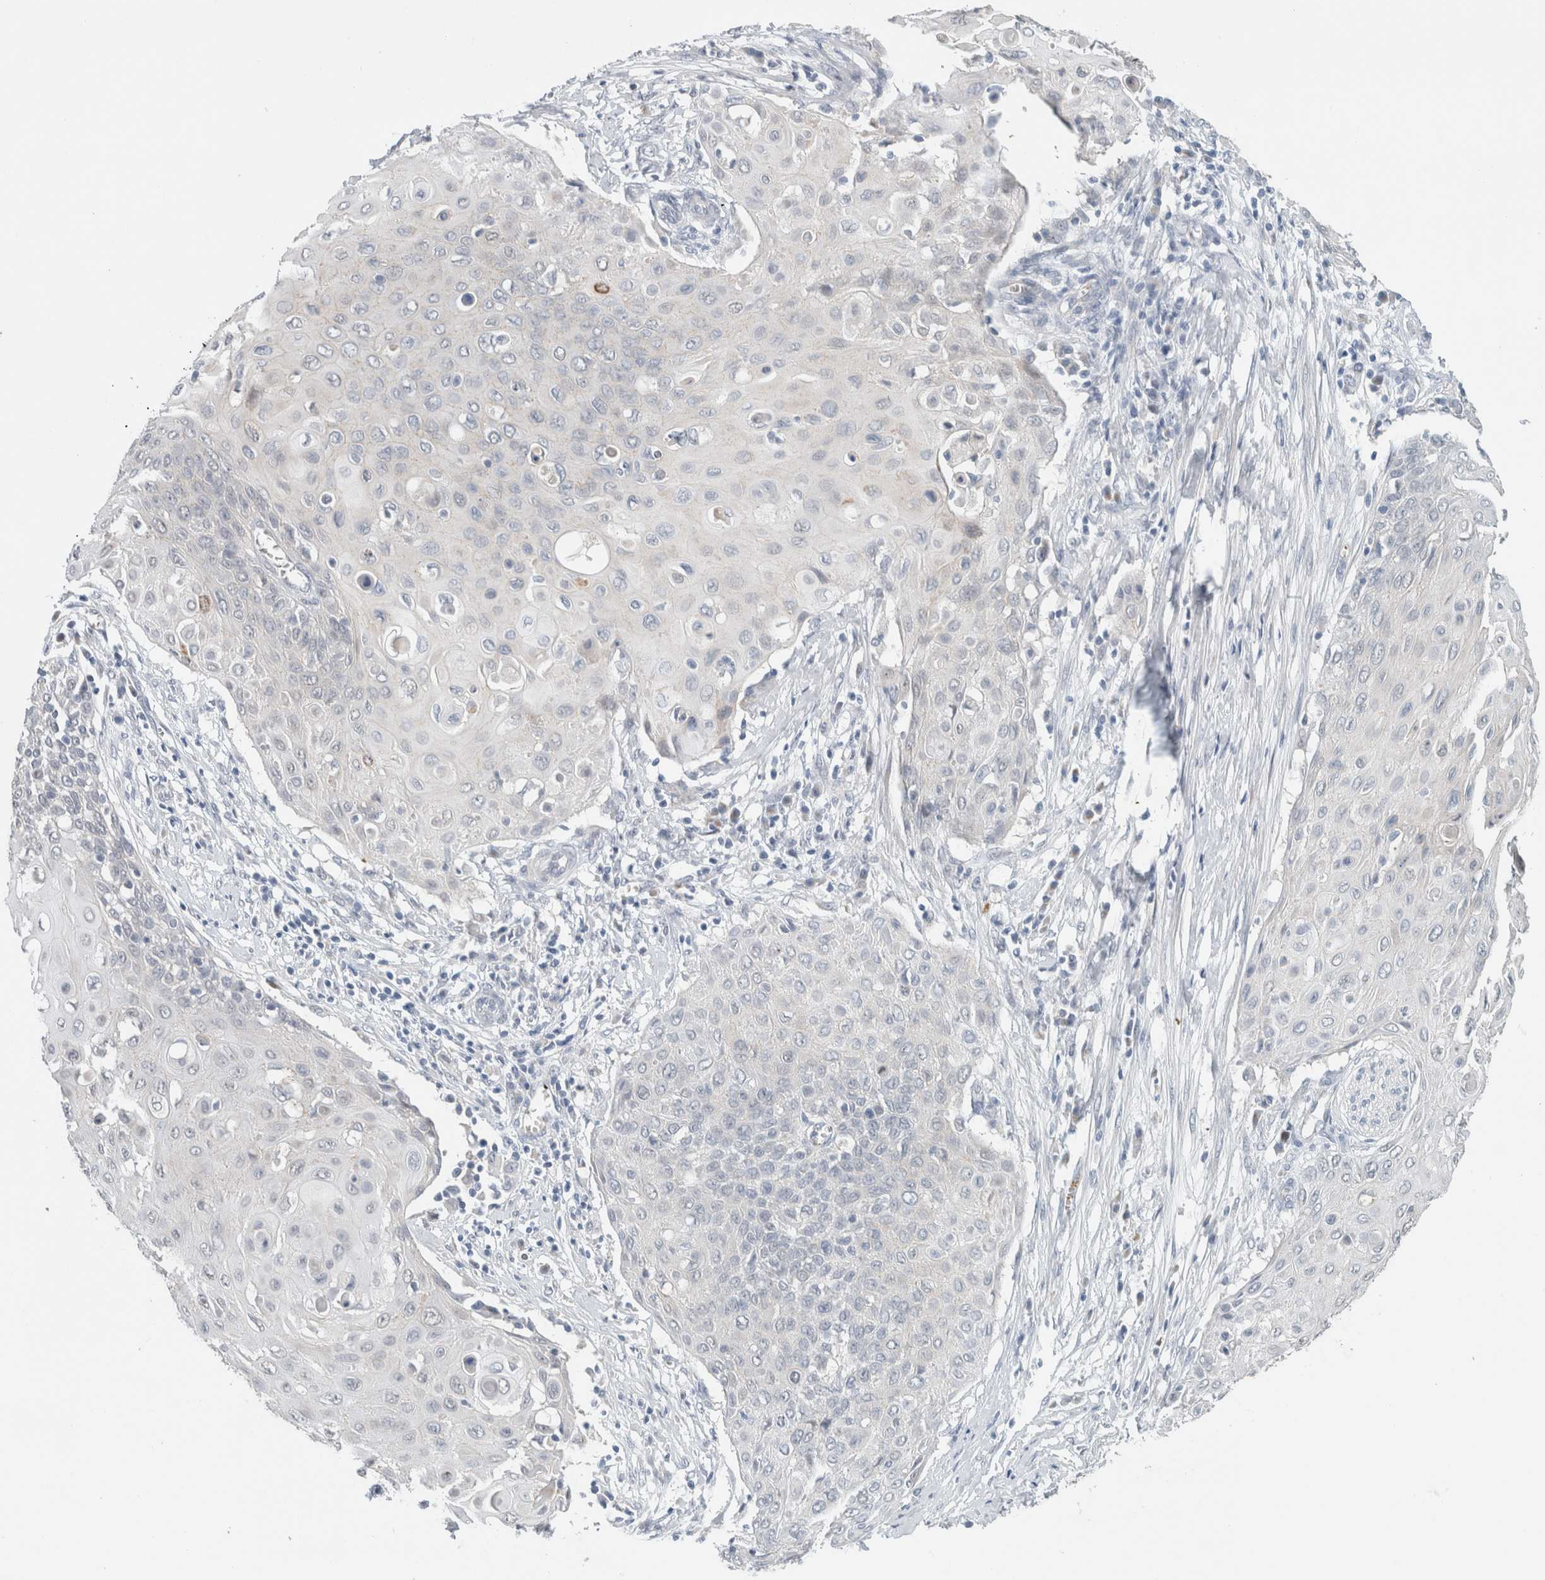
{"staining": {"intensity": "negative", "quantity": "none", "location": "none"}, "tissue": "cervical cancer", "cell_type": "Tumor cells", "image_type": "cancer", "snomed": [{"axis": "morphology", "description": "Squamous cell carcinoma, NOS"}, {"axis": "topography", "description": "Cervix"}], "caption": "Tumor cells are negative for protein expression in human squamous cell carcinoma (cervical).", "gene": "CRAT", "patient": {"sex": "female", "age": 39}}